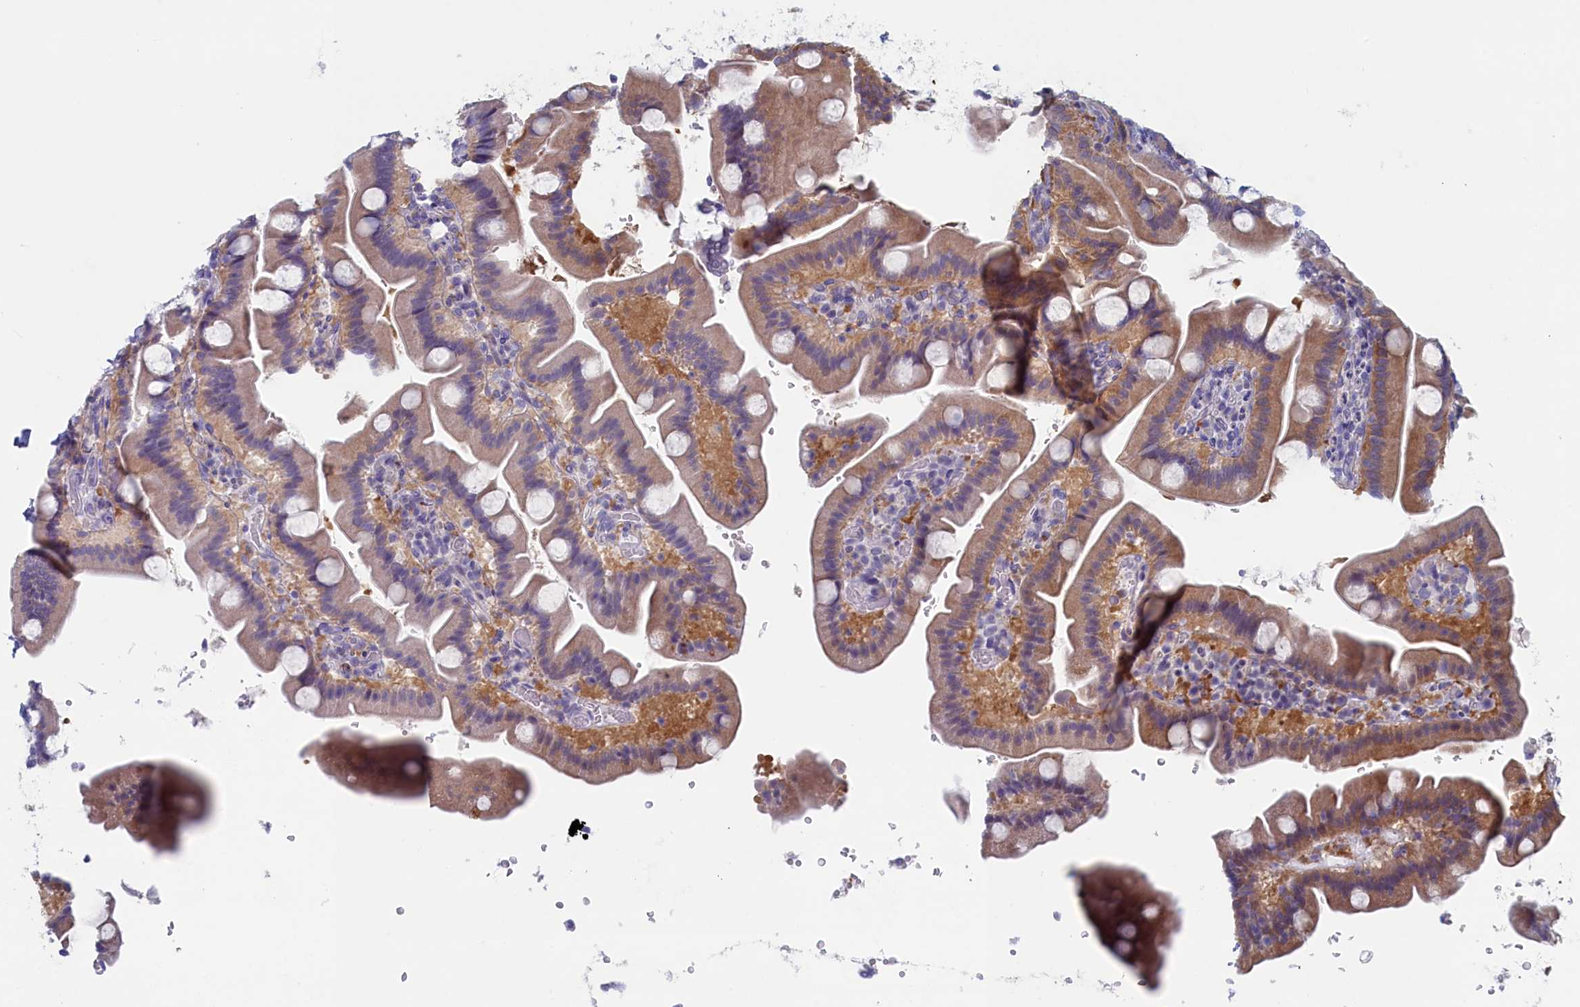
{"staining": {"intensity": "strong", "quantity": "<25%", "location": "cytoplasmic/membranous"}, "tissue": "duodenum", "cell_type": "Glandular cells", "image_type": "normal", "snomed": [{"axis": "morphology", "description": "Normal tissue, NOS"}, {"axis": "topography", "description": "Duodenum"}], "caption": "Approximately <25% of glandular cells in normal human duodenum reveal strong cytoplasmic/membranous protein expression as visualized by brown immunohistochemical staining.", "gene": "WDR76", "patient": {"sex": "male", "age": 55}}